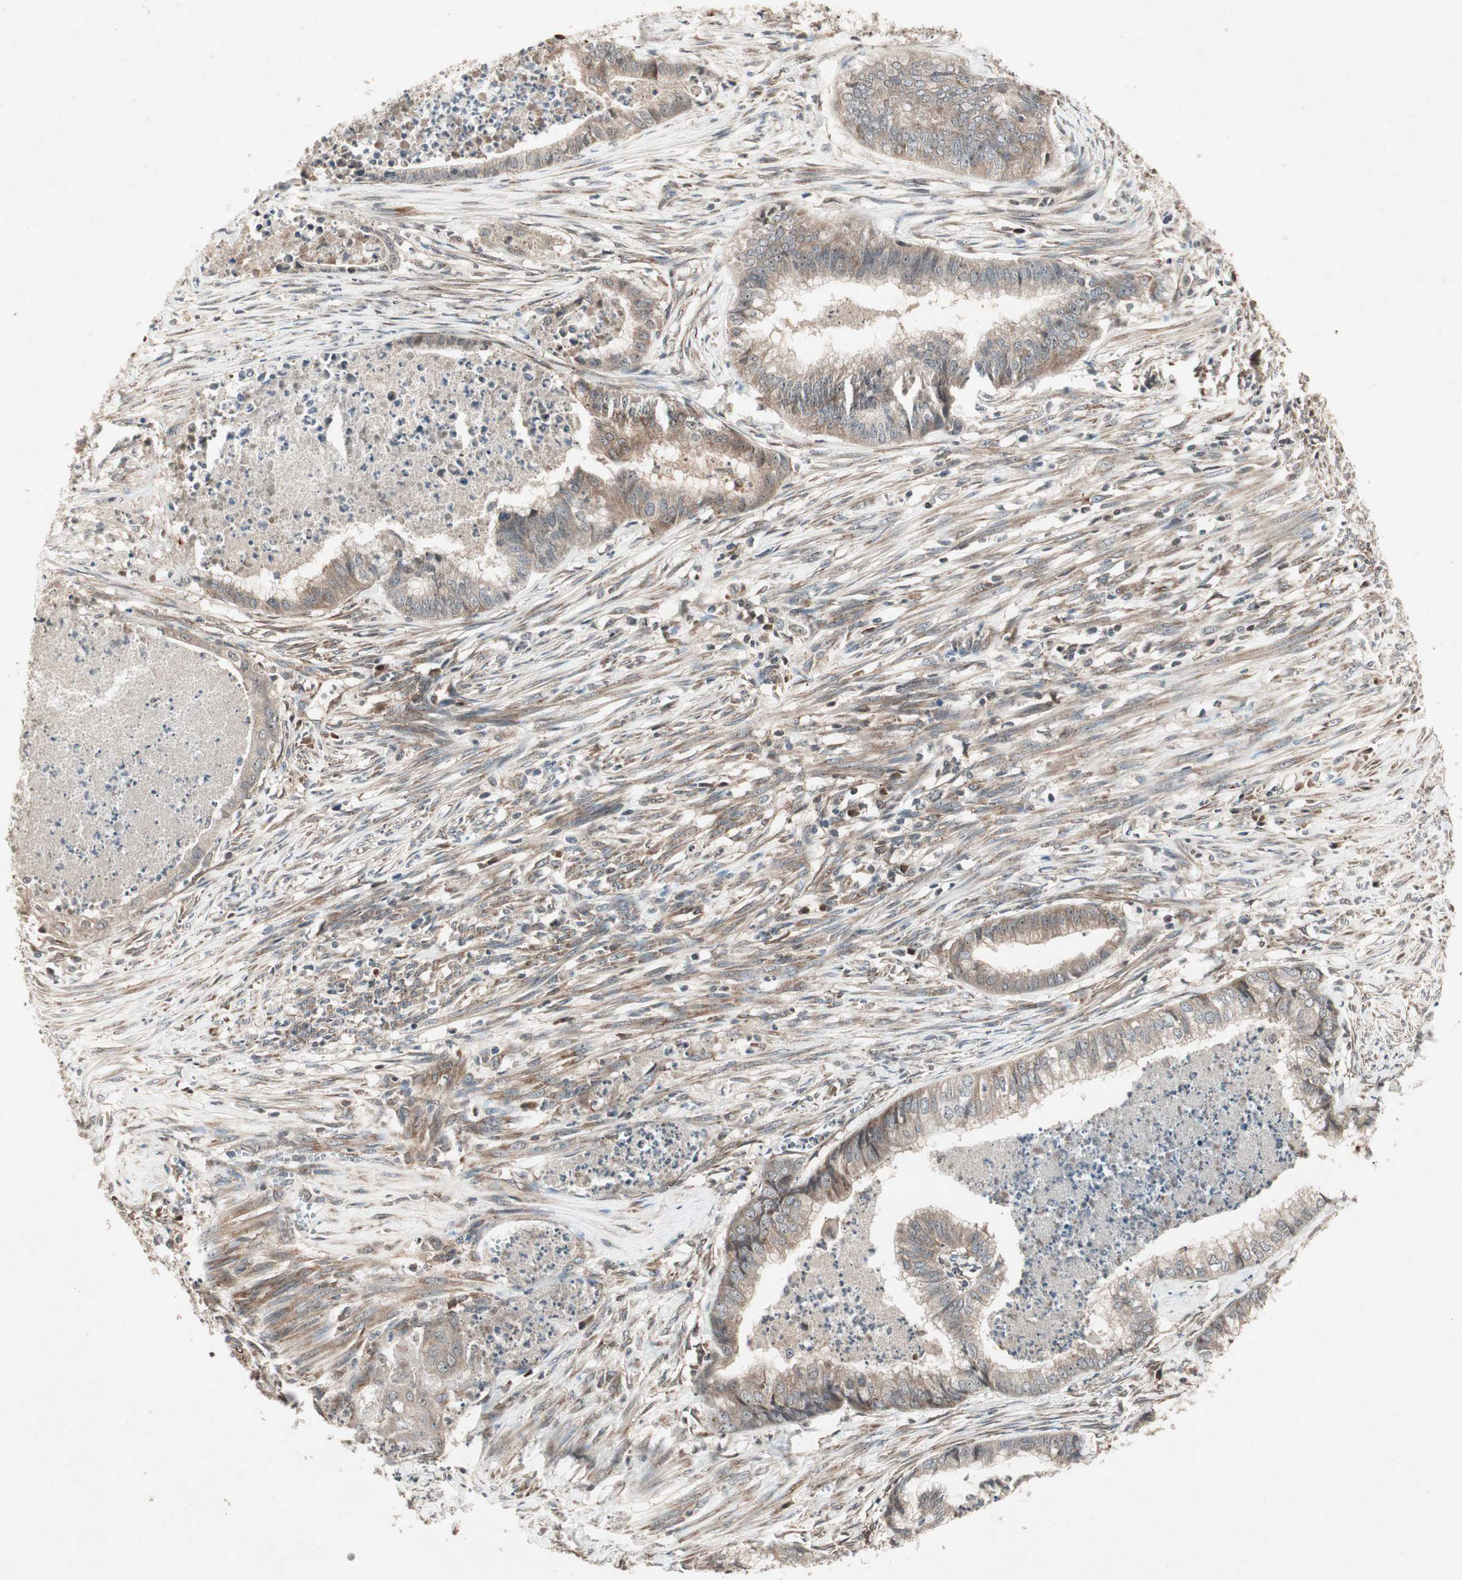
{"staining": {"intensity": "weak", "quantity": "<25%", "location": "cytoplasmic/membranous"}, "tissue": "endometrial cancer", "cell_type": "Tumor cells", "image_type": "cancer", "snomed": [{"axis": "morphology", "description": "Necrosis, NOS"}, {"axis": "morphology", "description": "Adenocarcinoma, NOS"}, {"axis": "topography", "description": "Endometrium"}], "caption": "High power microscopy image of an immunohistochemistry (IHC) image of endometrial adenocarcinoma, revealing no significant staining in tumor cells. The staining is performed using DAB (3,3'-diaminobenzidine) brown chromogen with nuclei counter-stained in using hematoxylin.", "gene": "IRS1", "patient": {"sex": "female", "age": 79}}